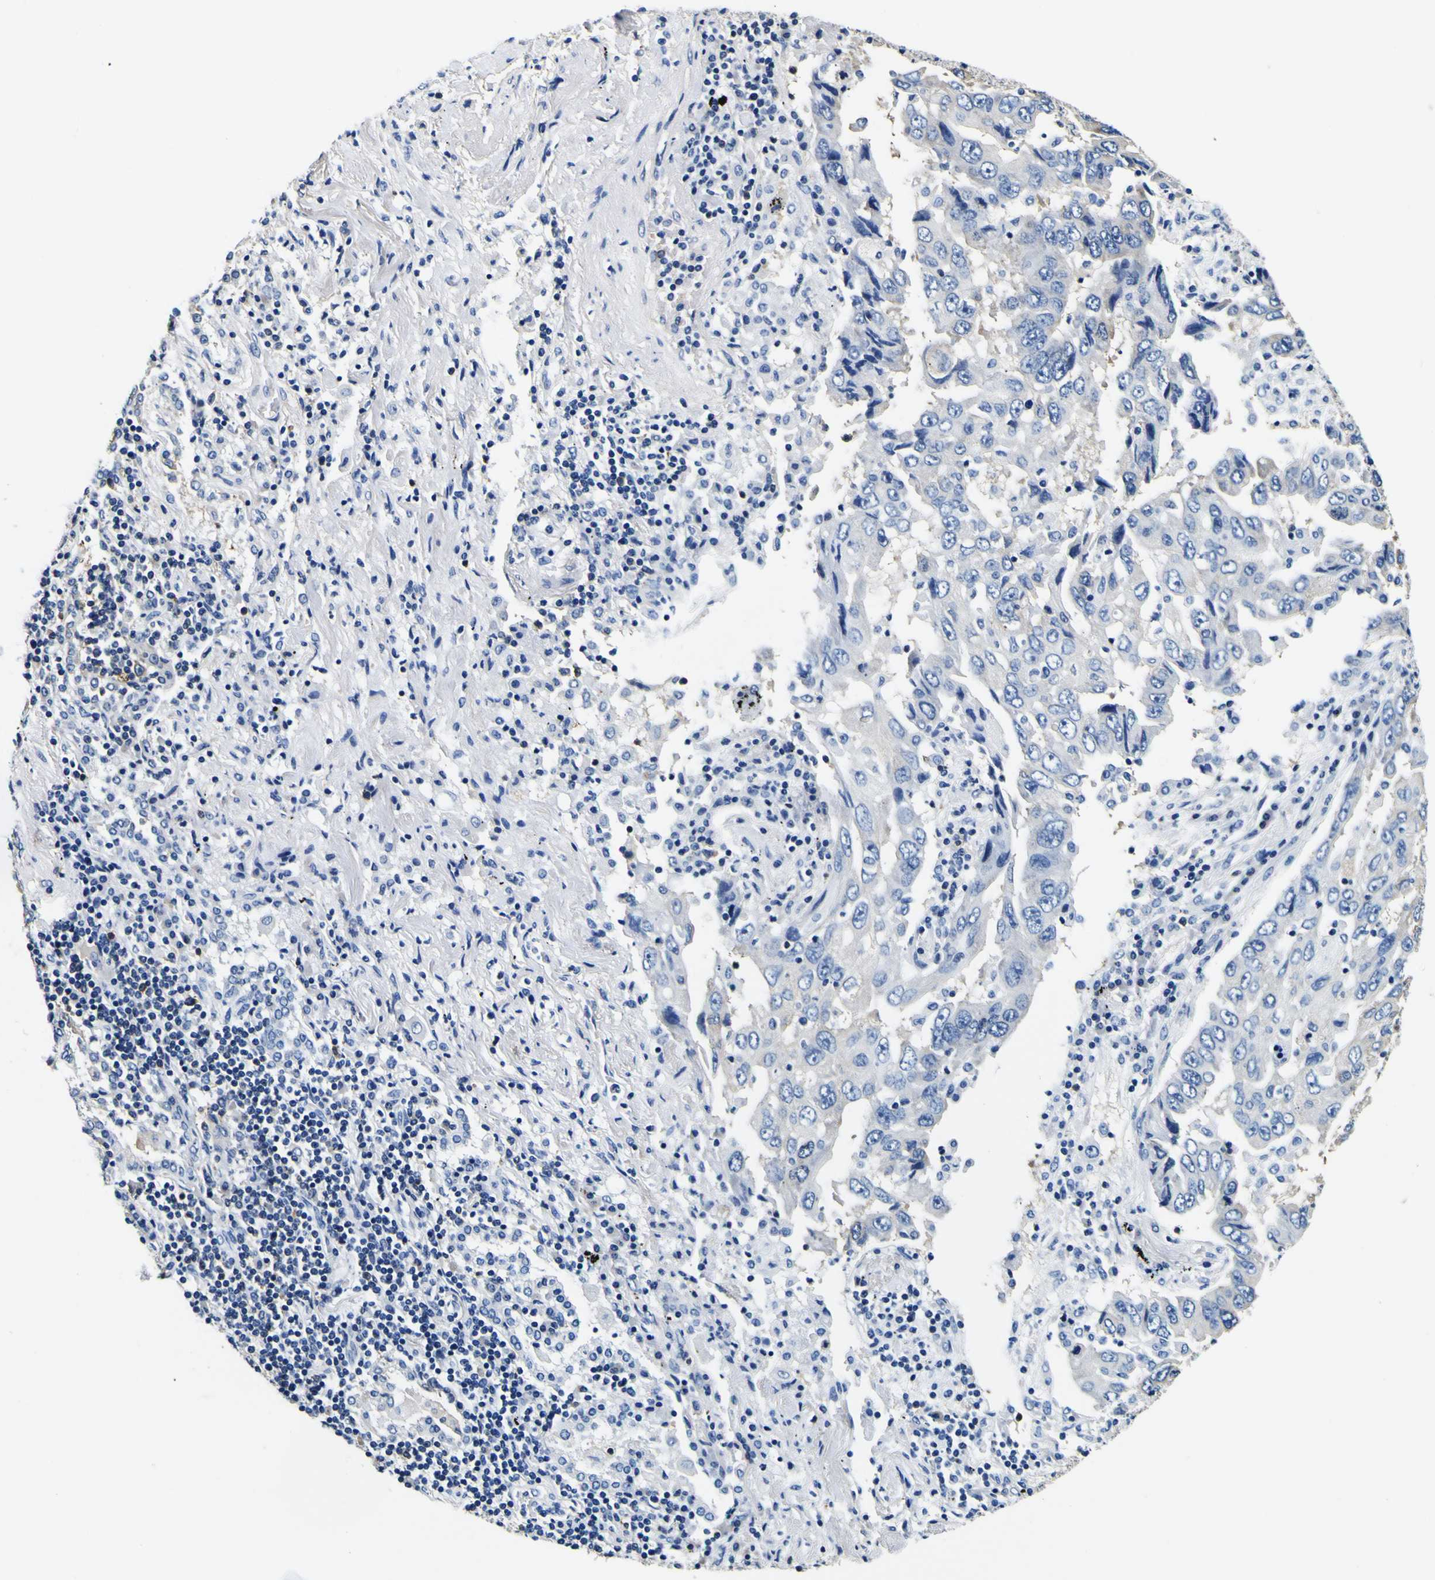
{"staining": {"intensity": "weak", "quantity": "<25%", "location": "cytoplasmic/membranous"}, "tissue": "lung cancer", "cell_type": "Tumor cells", "image_type": "cancer", "snomed": [{"axis": "morphology", "description": "Adenocarcinoma, NOS"}, {"axis": "topography", "description": "Lung"}], "caption": "The photomicrograph reveals no significant expression in tumor cells of lung cancer (adenocarcinoma).", "gene": "TUBA1B", "patient": {"sex": "female", "age": 65}}